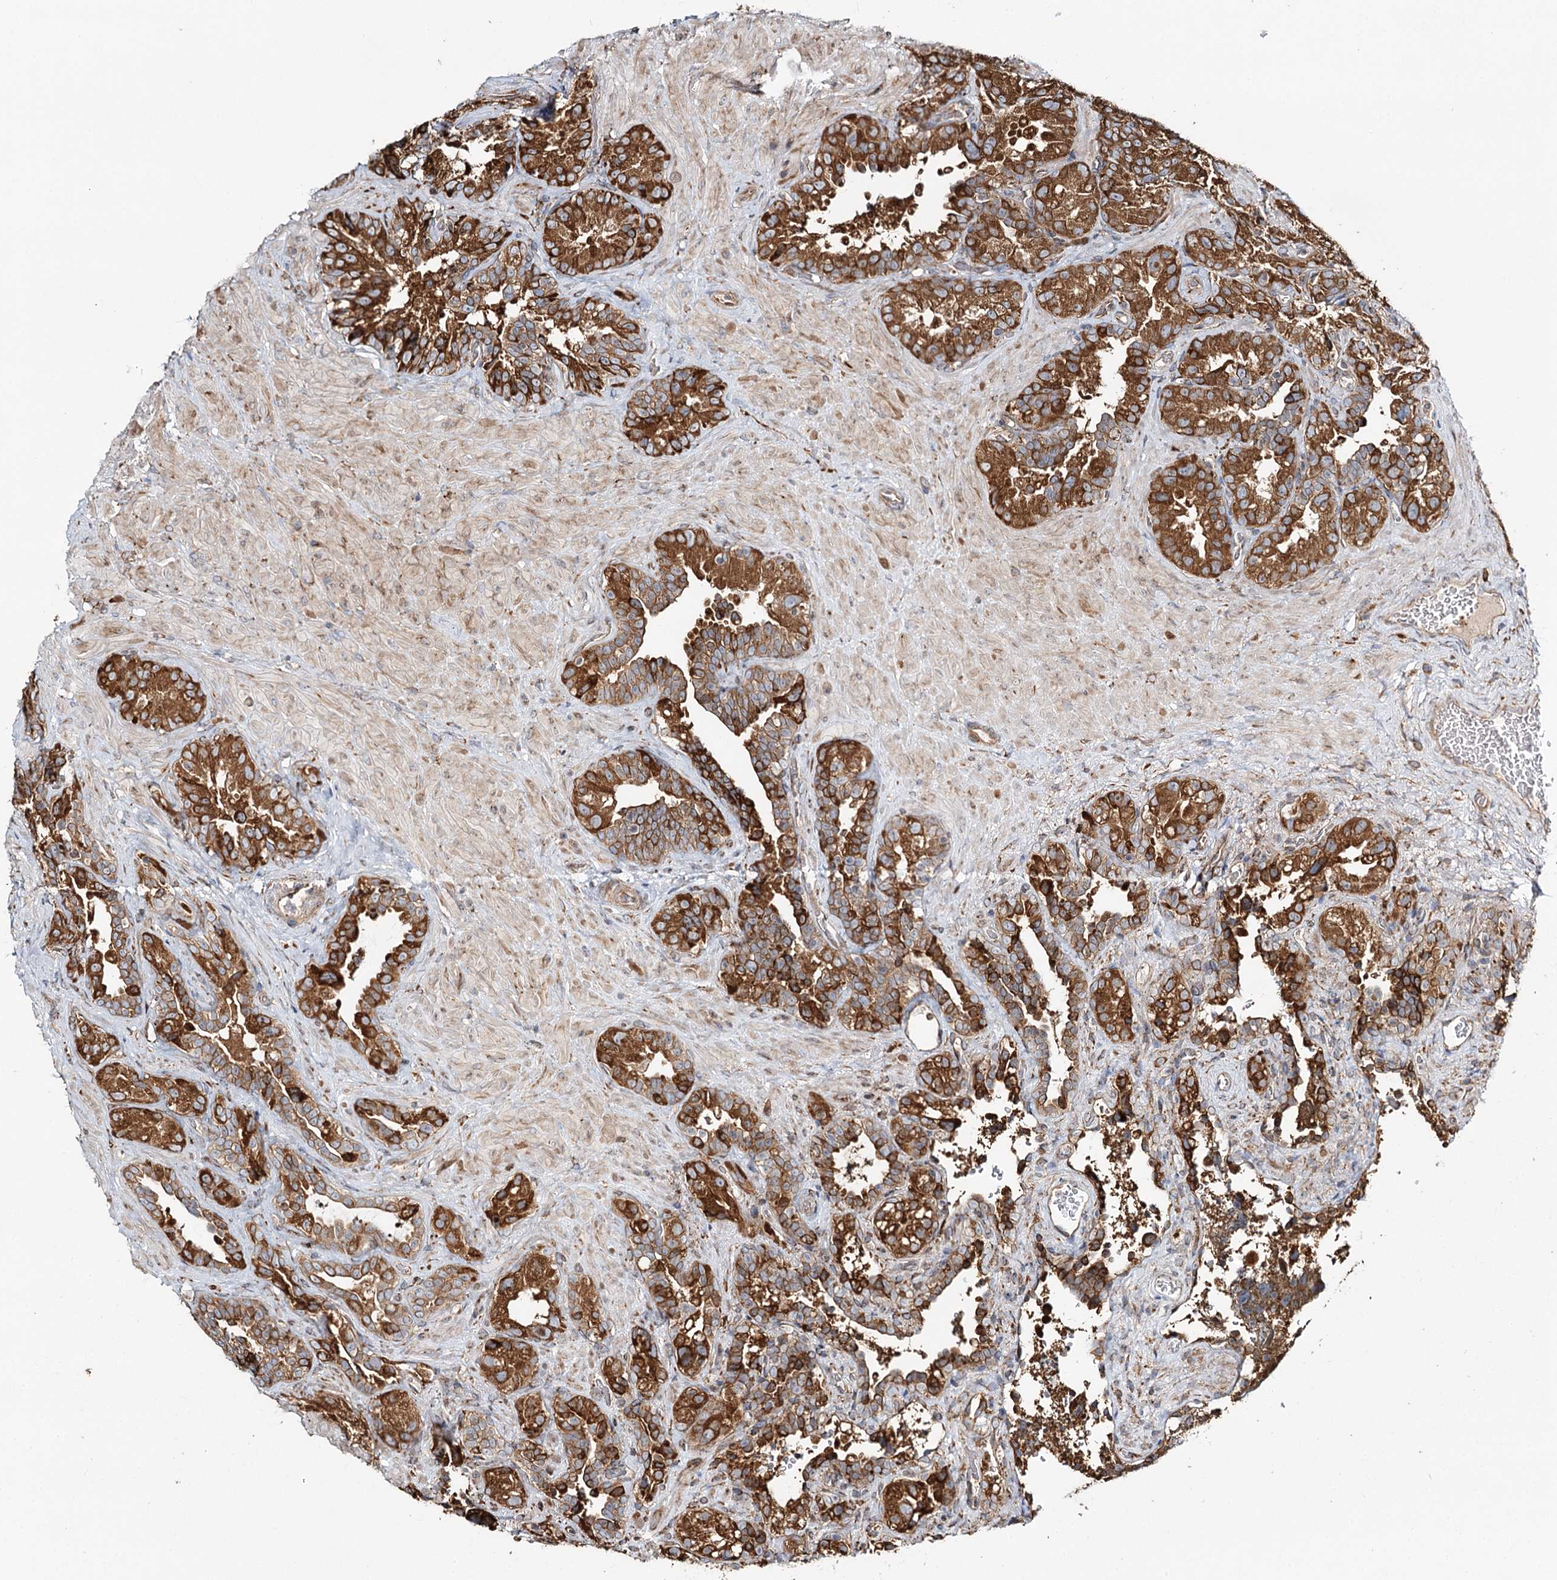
{"staining": {"intensity": "strong", "quantity": ">75%", "location": "cytoplasmic/membranous"}, "tissue": "seminal vesicle", "cell_type": "Glandular cells", "image_type": "normal", "snomed": [{"axis": "morphology", "description": "Normal tissue, NOS"}, {"axis": "topography", "description": "Seminal veicle"}, {"axis": "topography", "description": "Peripheral nerve tissue"}], "caption": "A histopathology image of seminal vesicle stained for a protein exhibits strong cytoplasmic/membranous brown staining in glandular cells. (brown staining indicates protein expression, while blue staining denotes nuclei).", "gene": "TAS1R1", "patient": {"sex": "male", "age": 67}}